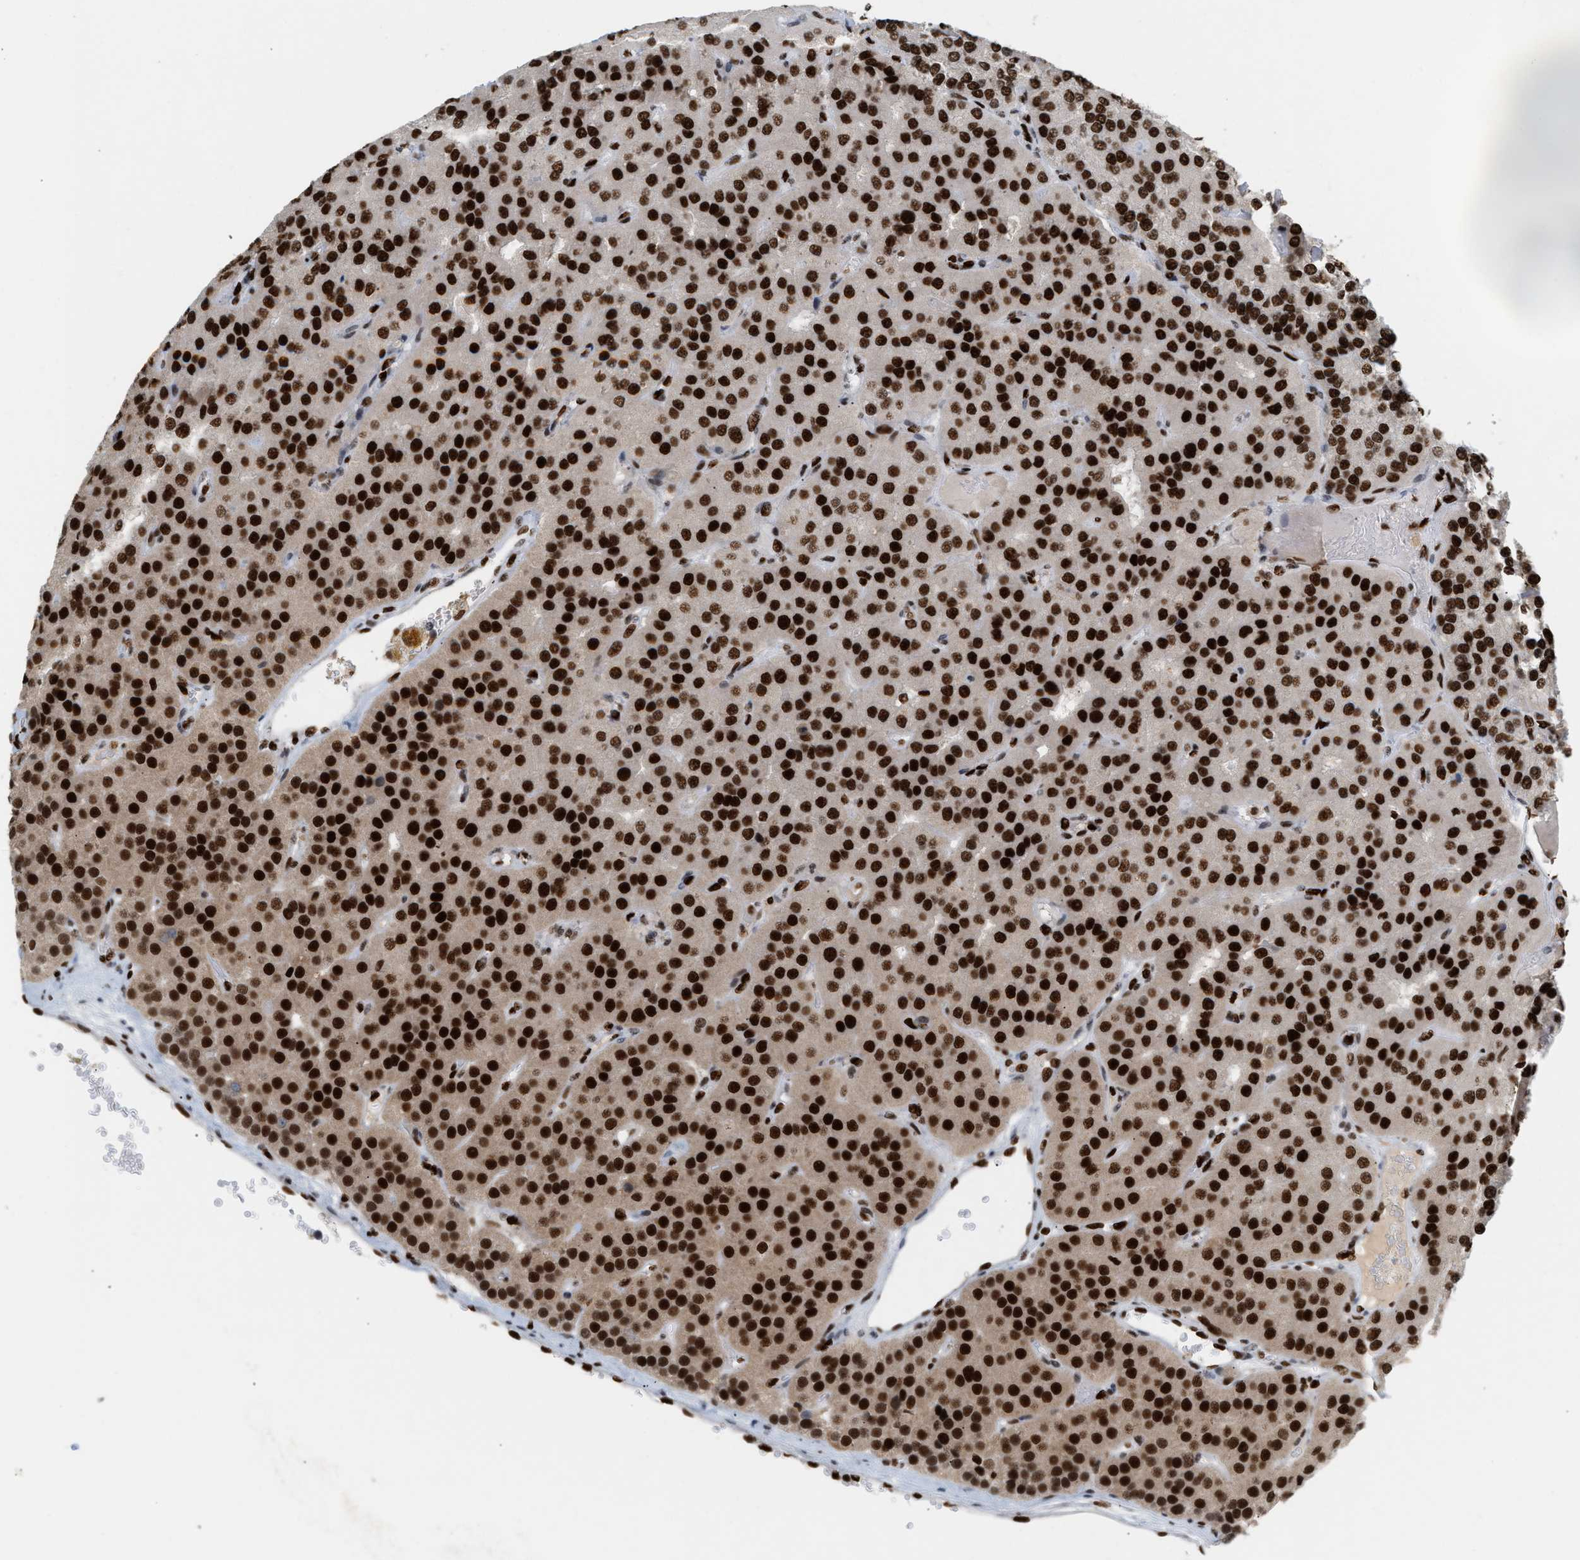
{"staining": {"intensity": "strong", "quantity": ">75%", "location": "nuclear"}, "tissue": "parathyroid gland", "cell_type": "Glandular cells", "image_type": "normal", "snomed": [{"axis": "morphology", "description": "Normal tissue, NOS"}, {"axis": "morphology", "description": "Adenoma, NOS"}, {"axis": "topography", "description": "Parathyroid gland"}], "caption": "High-power microscopy captured an immunohistochemistry micrograph of normal parathyroid gland, revealing strong nuclear staining in approximately >75% of glandular cells.", "gene": "C17orf49", "patient": {"sex": "female", "age": 86}}